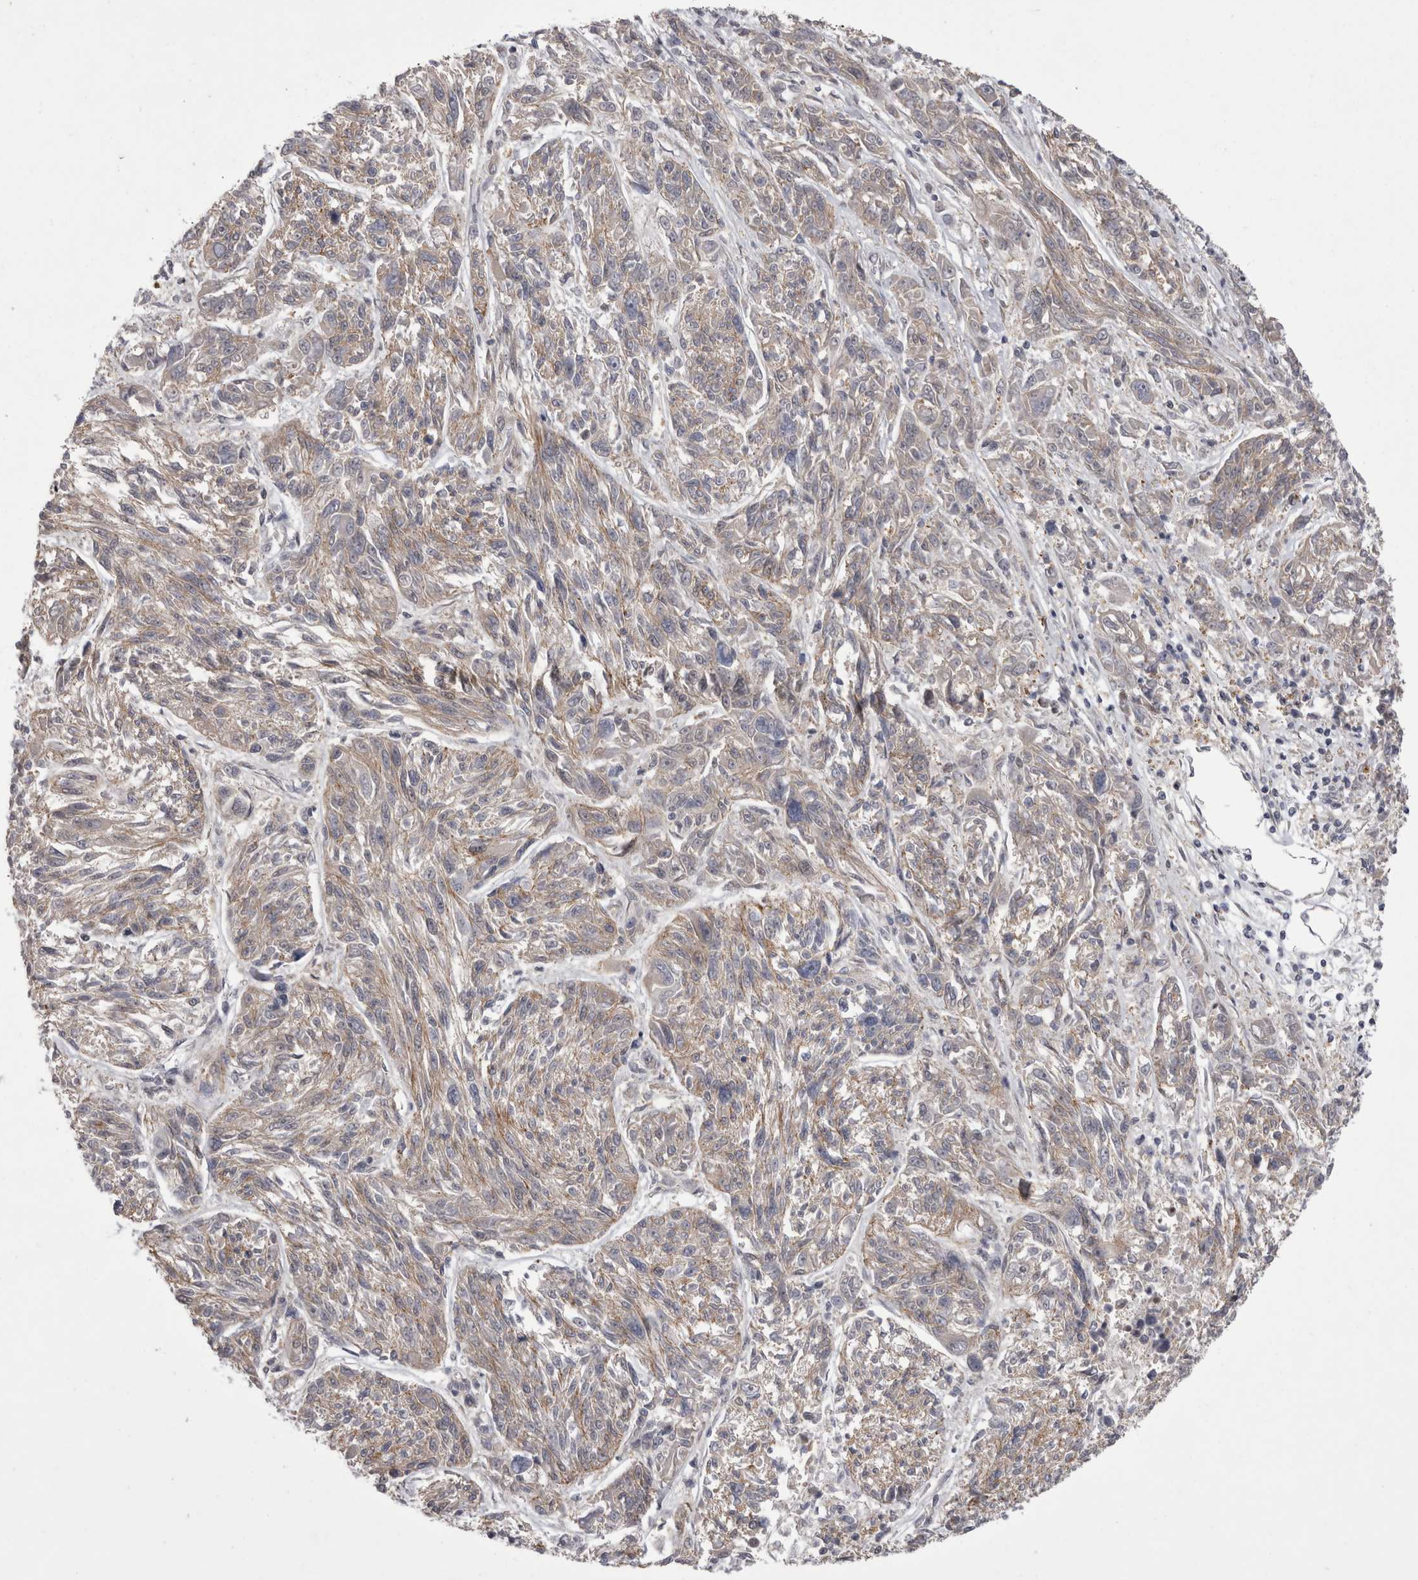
{"staining": {"intensity": "weak", "quantity": "25%-75%", "location": "cytoplasmic/membranous"}, "tissue": "melanoma", "cell_type": "Tumor cells", "image_type": "cancer", "snomed": [{"axis": "morphology", "description": "Malignant melanoma, NOS"}, {"axis": "topography", "description": "Skin"}], "caption": "Melanoma stained with IHC displays weak cytoplasmic/membranous expression in about 25%-75% of tumor cells.", "gene": "NENF", "patient": {"sex": "male", "age": 53}}